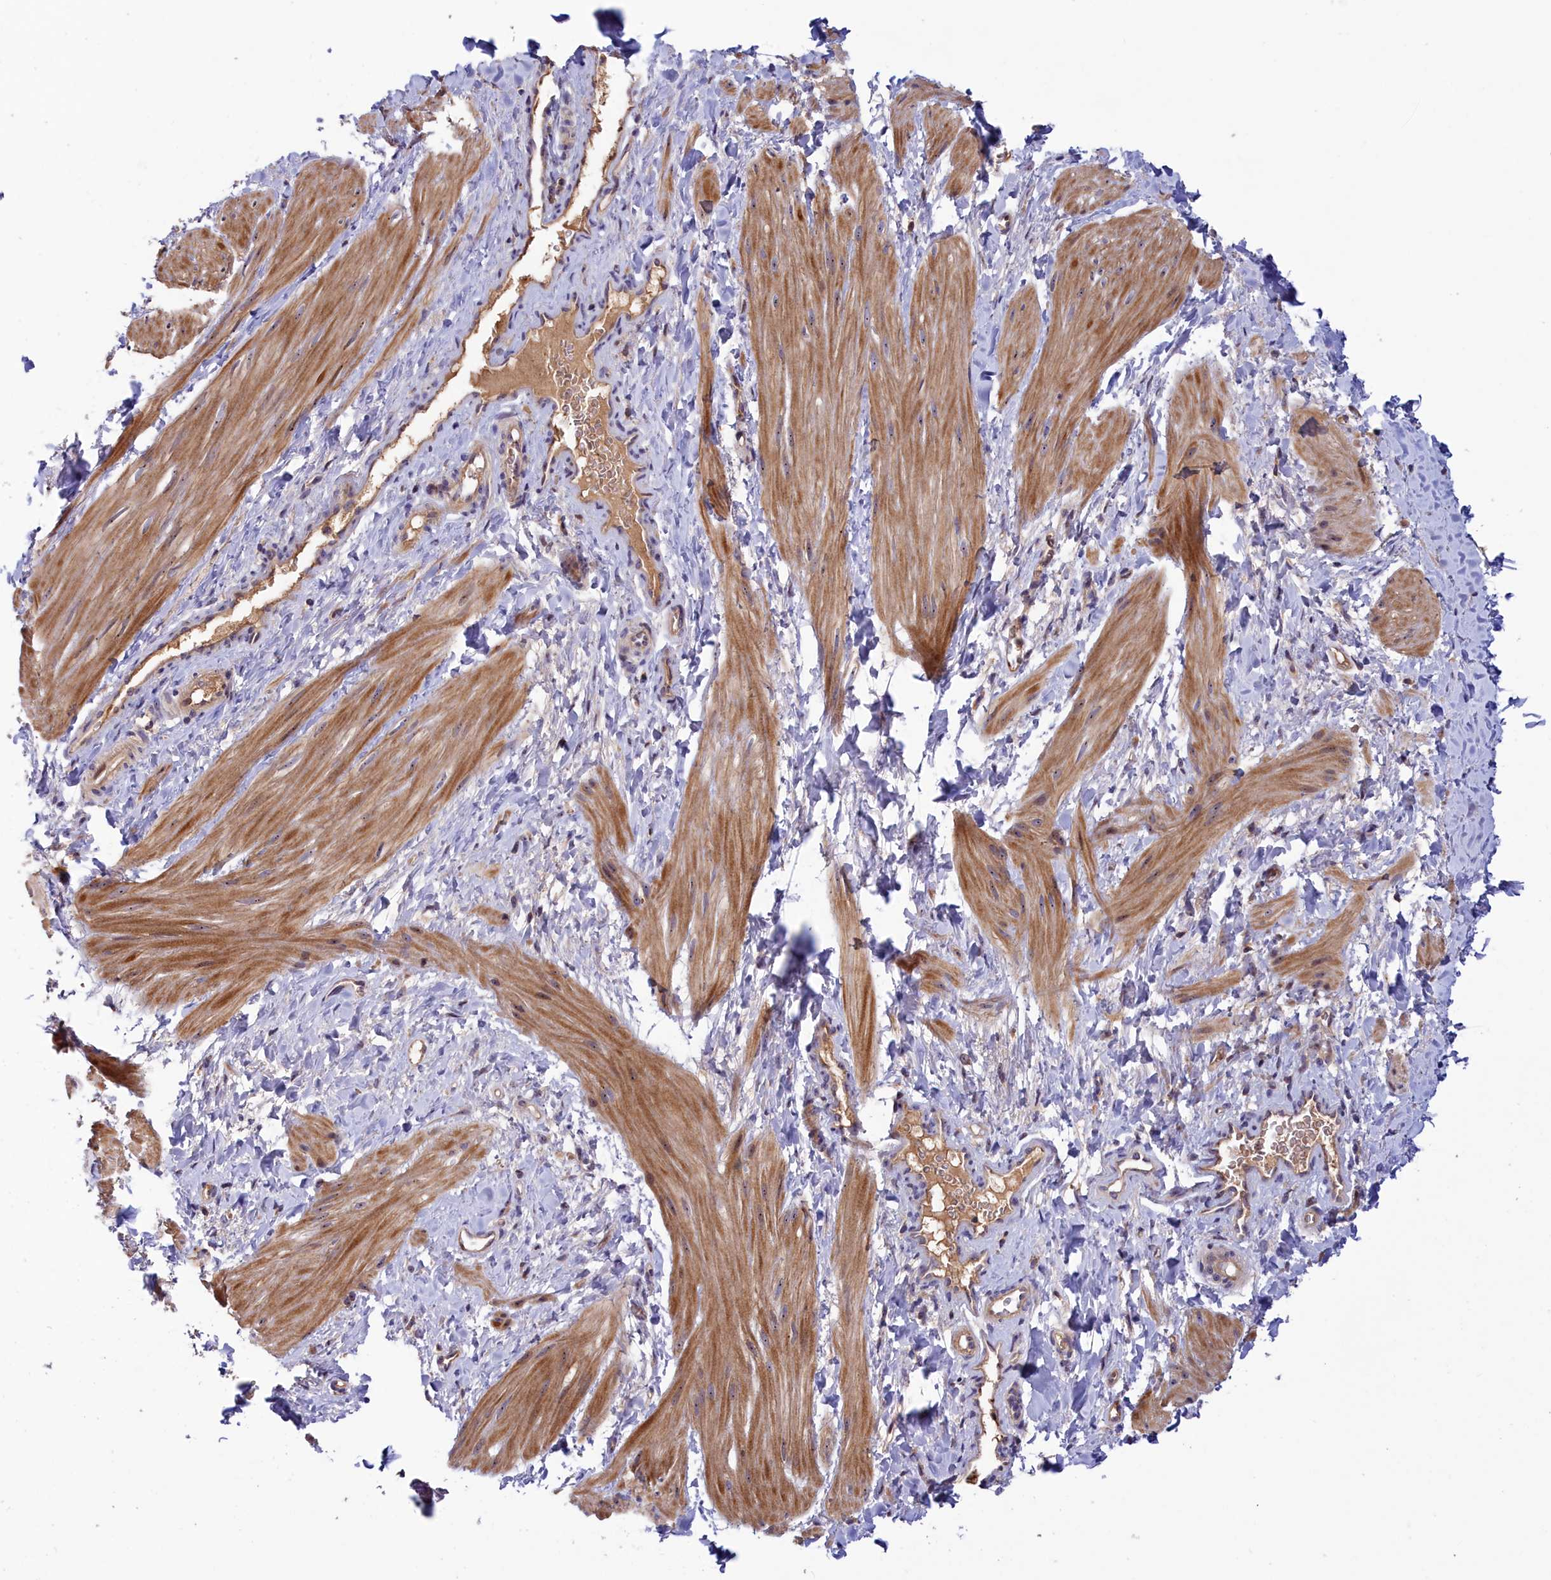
{"staining": {"intensity": "moderate", "quantity": "<25%", "location": "cytoplasmic/membranous"}, "tissue": "smooth muscle", "cell_type": "Smooth muscle cells", "image_type": "normal", "snomed": [{"axis": "morphology", "description": "Normal tissue, NOS"}, {"axis": "topography", "description": "Smooth muscle"}], "caption": "IHC (DAB (3,3'-diaminobenzidine)) staining of unremarkable human smooth muscle displays moderate cytoplasmic/membranous protein expression in approximately <25% of smooth muscle cells. (Brightfield microscopy of DAB IHC at high magnification).", "gene": "NEURL4", "patient": {"sex": "male", "age": 16}}